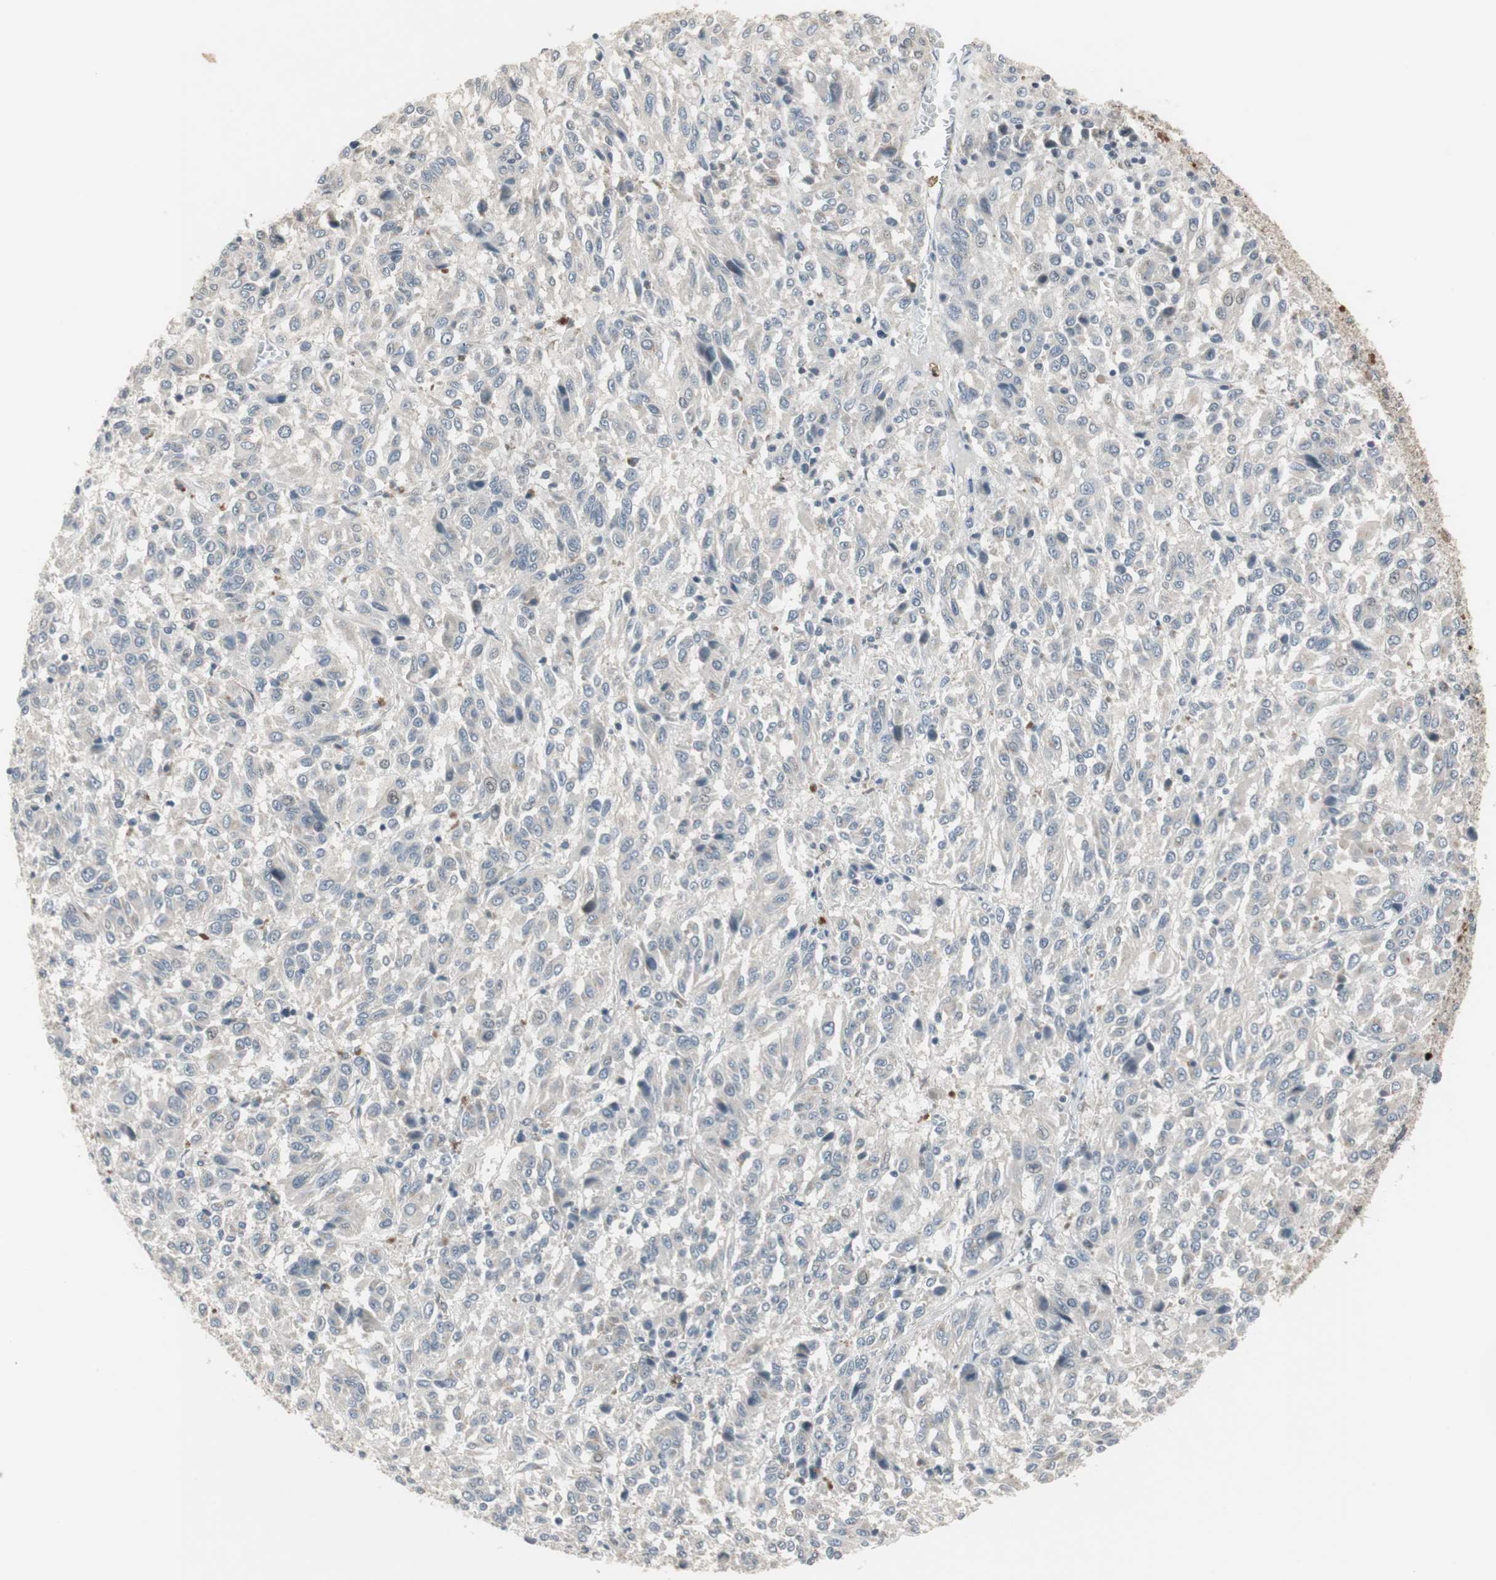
{"staining": {"intensity": "weak", "quantity": "<25%", "location": "cytoplasmic/membranous"}, "tissue": "melanoma", "cell_type": "Tumor cells", "image_type": "cancer", "snomed": [{"axis": "morphology", "description": "Malignant melanoma, Metastatic site"}, {"axis": "topography", "description": "Lung"}], "caption": "A photomicrograph of human malignant melanoma (metastatic site) is negative for staining in tumor cells.", "gene": "SNX4", "patient": {"sex": "male", "age": 64}}